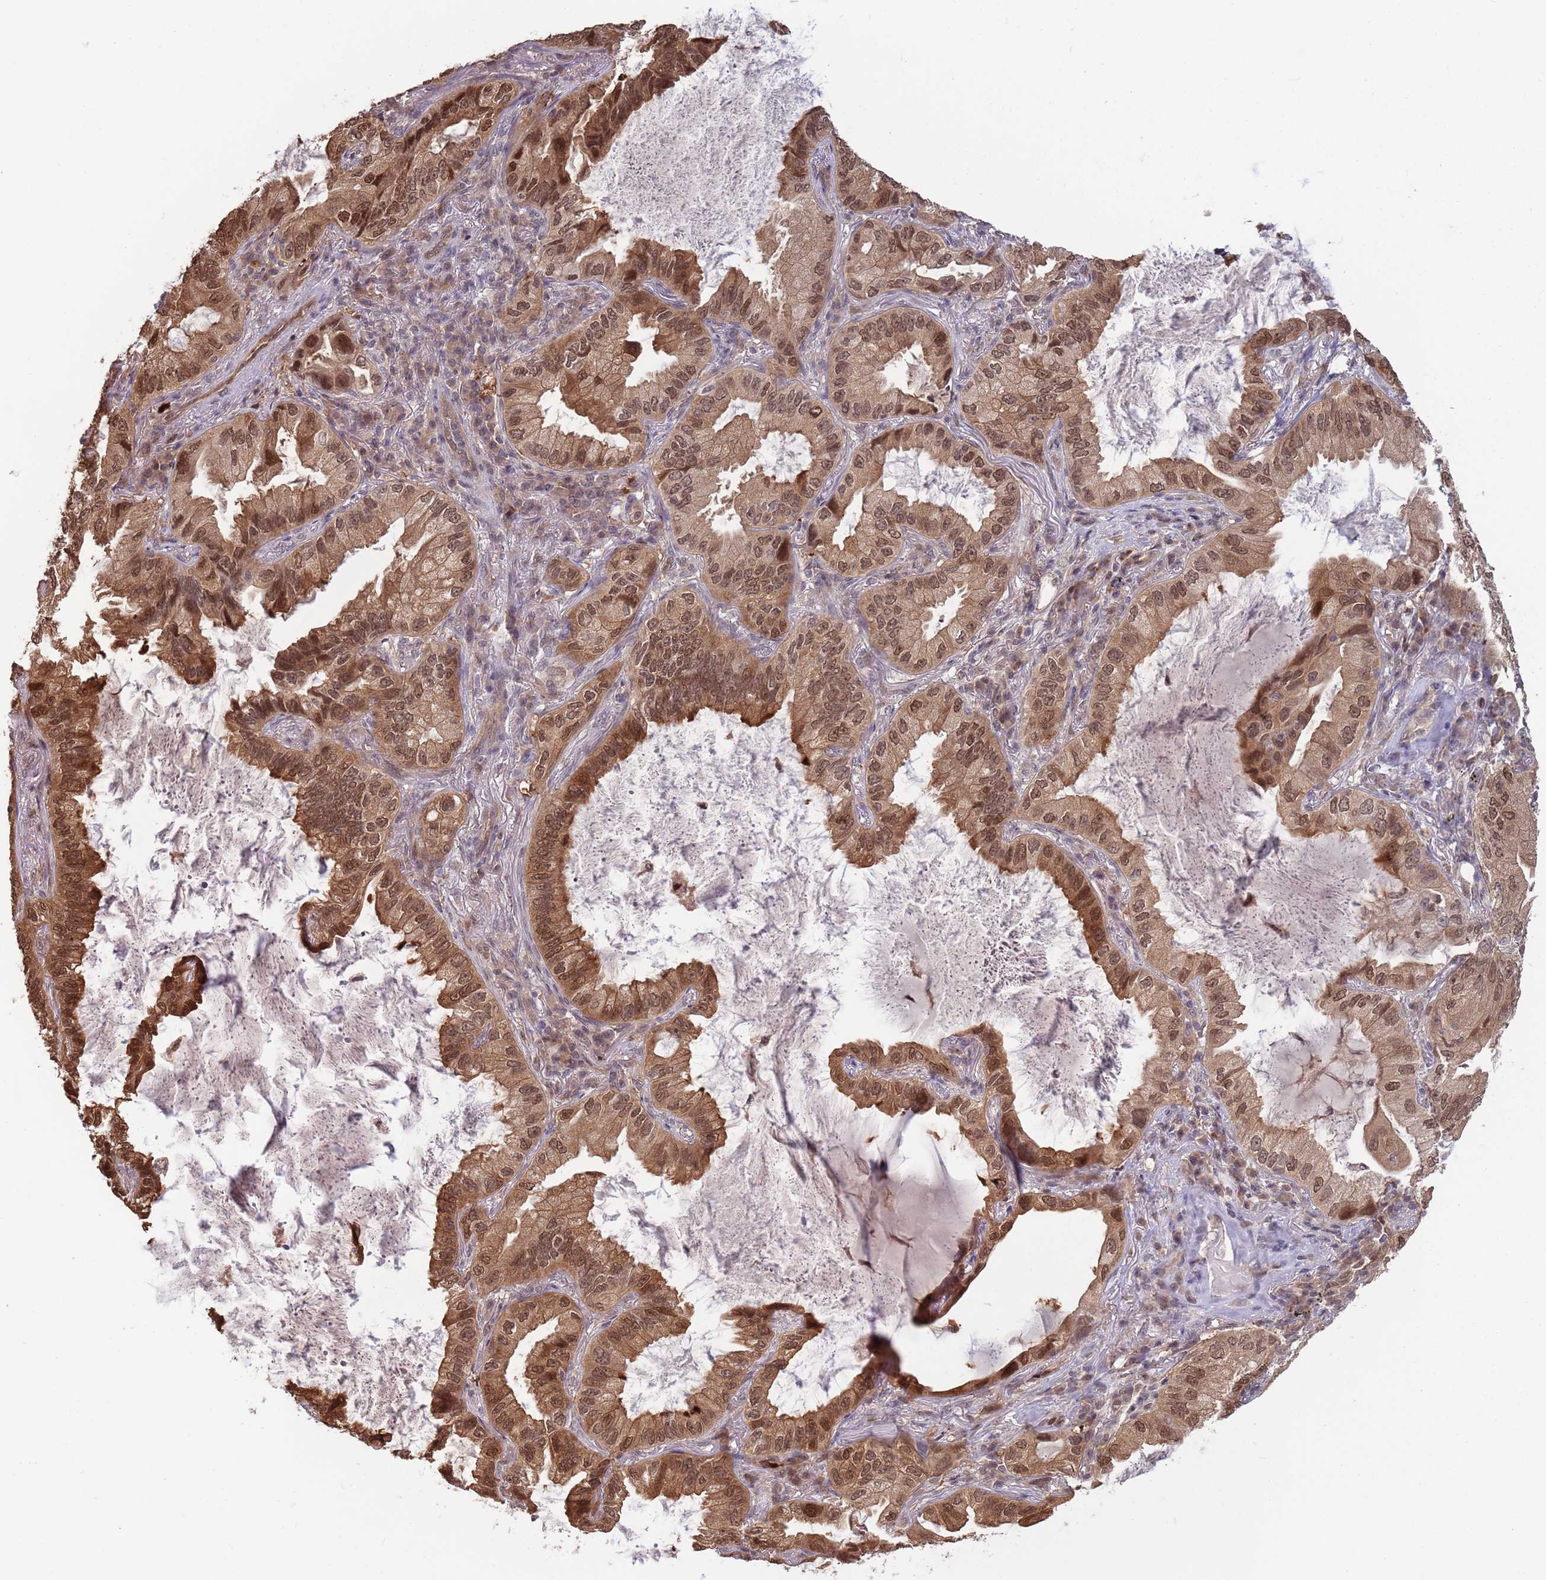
{"staining": {"intensity": "moderate", "quantity": ">75%", "location": "cytoplasmic/membranous,nuclear"}, "tissue": "lung cancer", "cell_type": "Tumor cells", "image_type": "cancer", "snomed": [{"axis": "morphology", "description": "Adenocarcinoma, NOS"}, {"axis": "topography", "description": "Lung"}], "caption": "Lung adenocarcinoma tissue demonstrates moderate cytoplasmic/membranous and nuclear positivity in approximately >75% of tumor cells", "gene": "SALL1", "patient": {"sex": "female", "age": 69}}